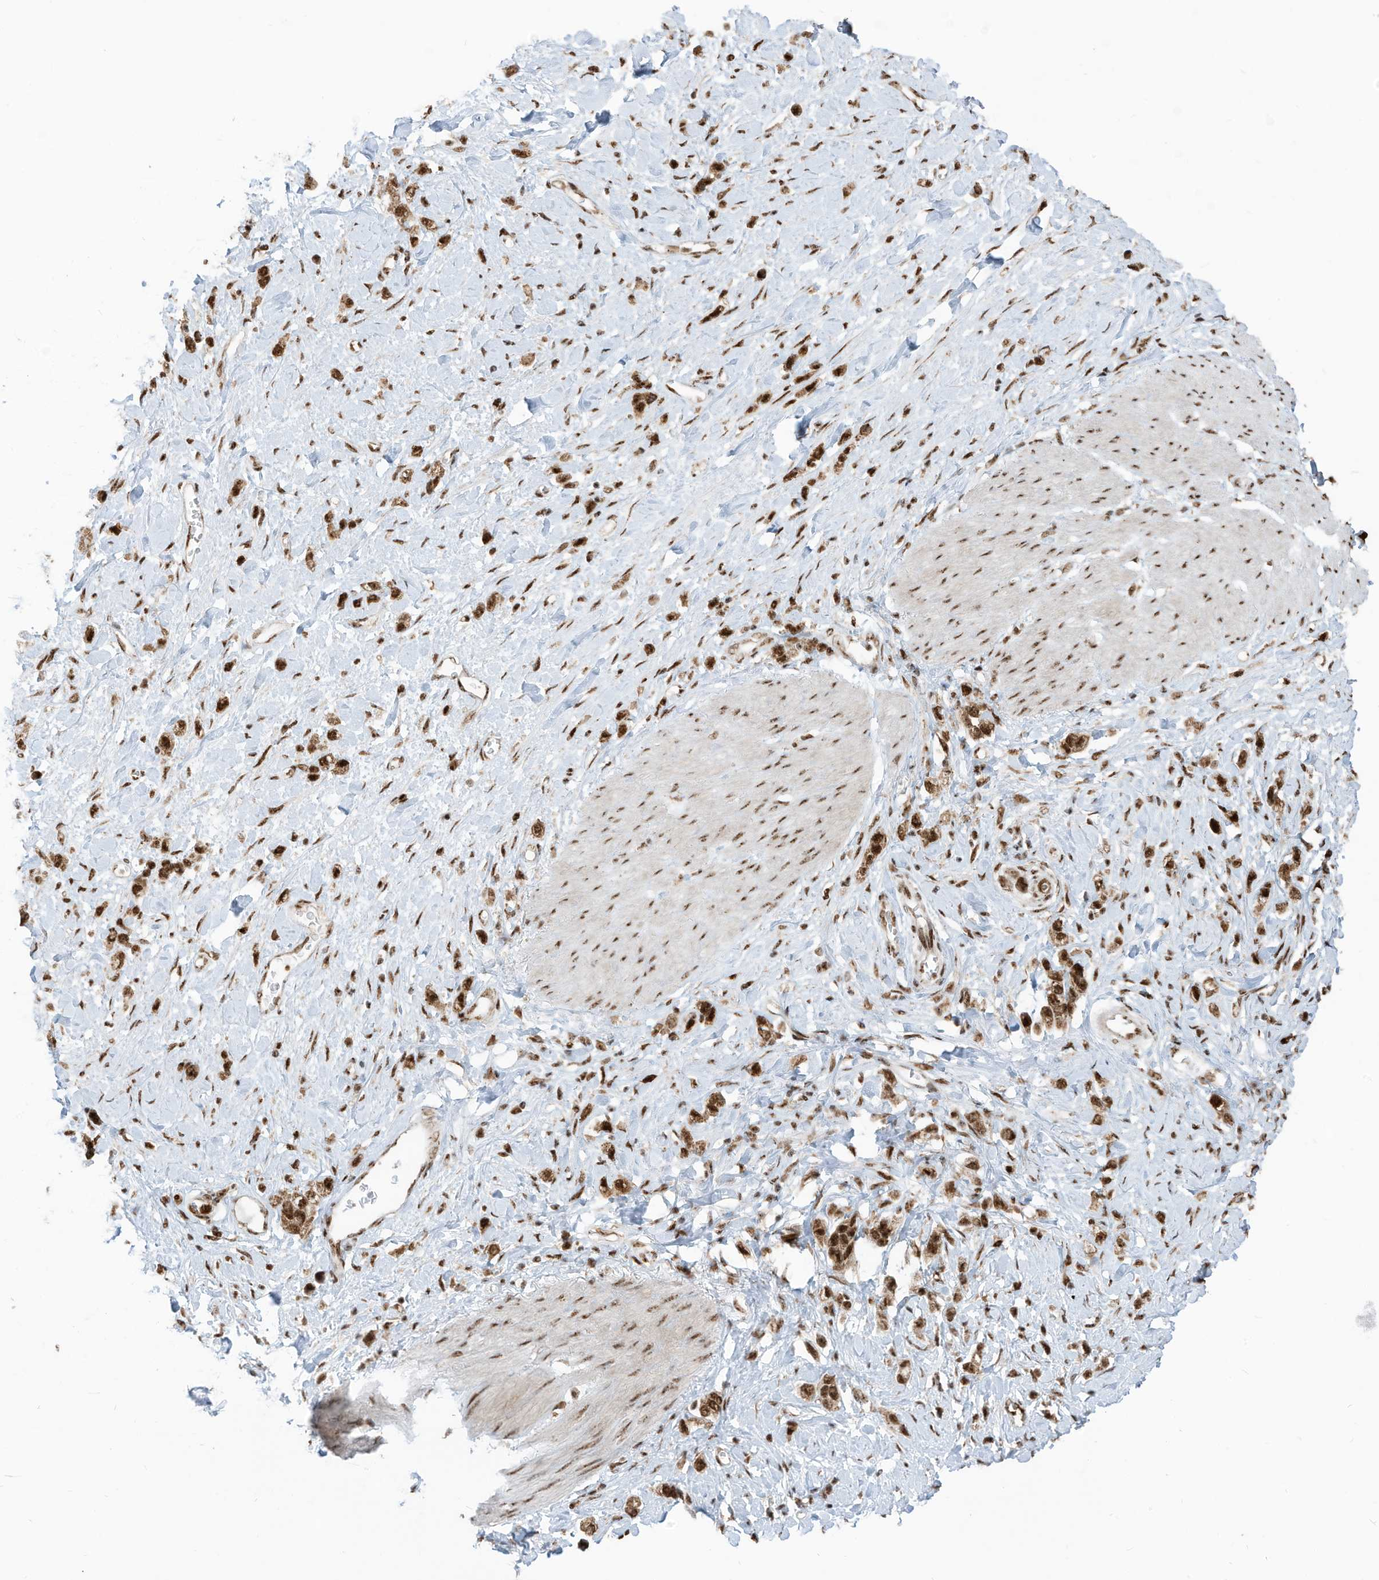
{"staining": {"intensity": "strong", "quantity": ">75%", "location": "nuclear"}, "tissue": "stomach cancer", "cell_type": "Tumor cells", "image_type": "cancer", "snomed": [{"axis": "morphology", "description": "Normal tissue, NOS"}, {"axis": "morphology", "description": "Adenocarcinoma, NOS"}, {"axis": "topography", "description": "Stomach, upper"}, {"axis": "topography", "description": "Stomach"}], "caption": "A photomicrograph of human adenocarcinoma (stomach) stained for a protein shows strong nuclear brown staining in tumor cells.", "gene": "LBH", "patient": {"sex": "female", "age": 65}}